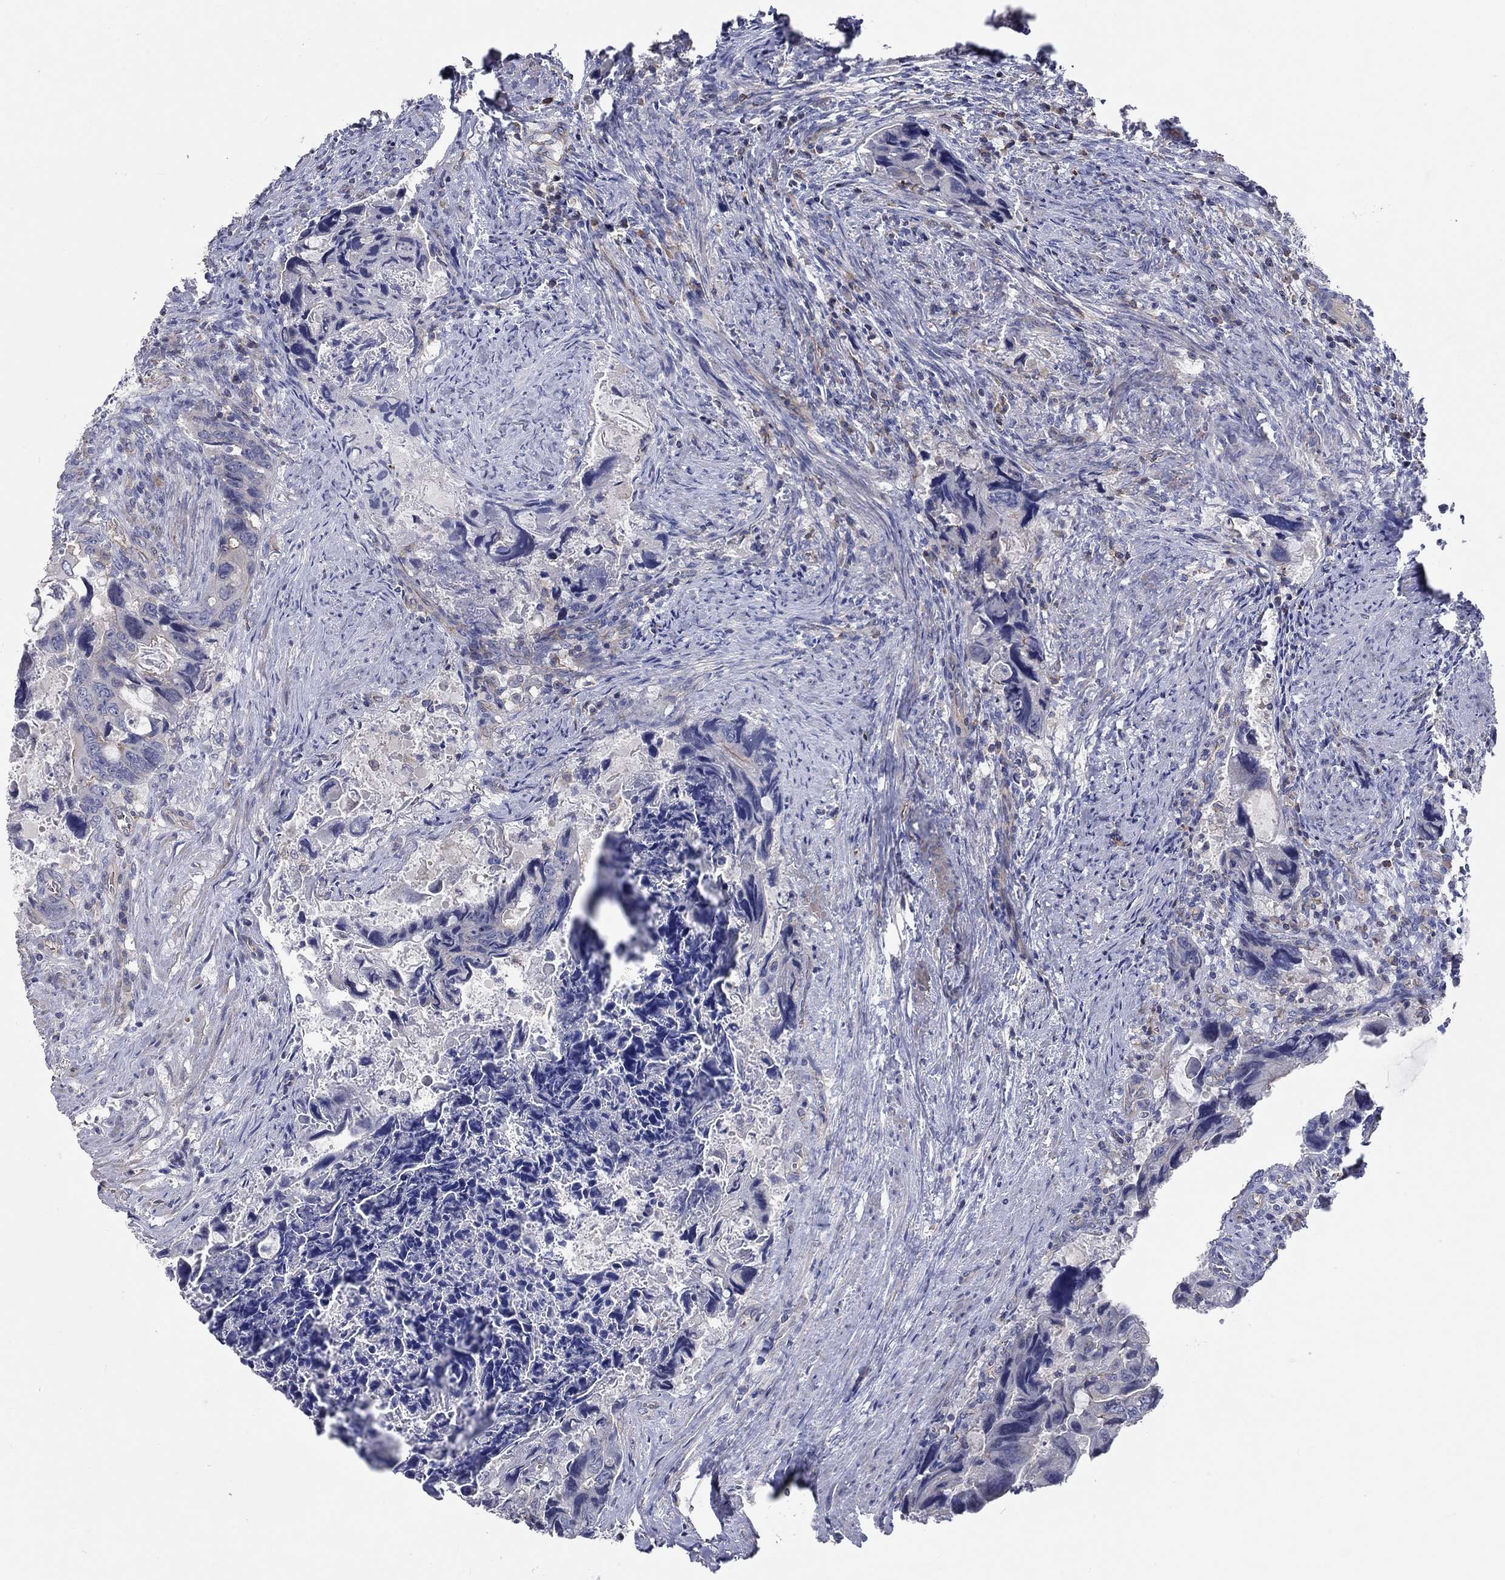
{"staining": {"intensity": "negative", "quantity": "none", "location": "none"}, "tissue": "colorectal cancer", "cell_type": "Tumor cells", "image_type": "cancer", "snomed": [{"axis": "morphology", "description": "Adenocarcinoma, NOS"}, {"axis": "topography", "description": "Rectum"}], "caption": "Tumor cells show no significant staining in adenocarcinoma (colorectal).", "gene": "PCDHGA10", "patient": {"sex": "male", "age": 62}}